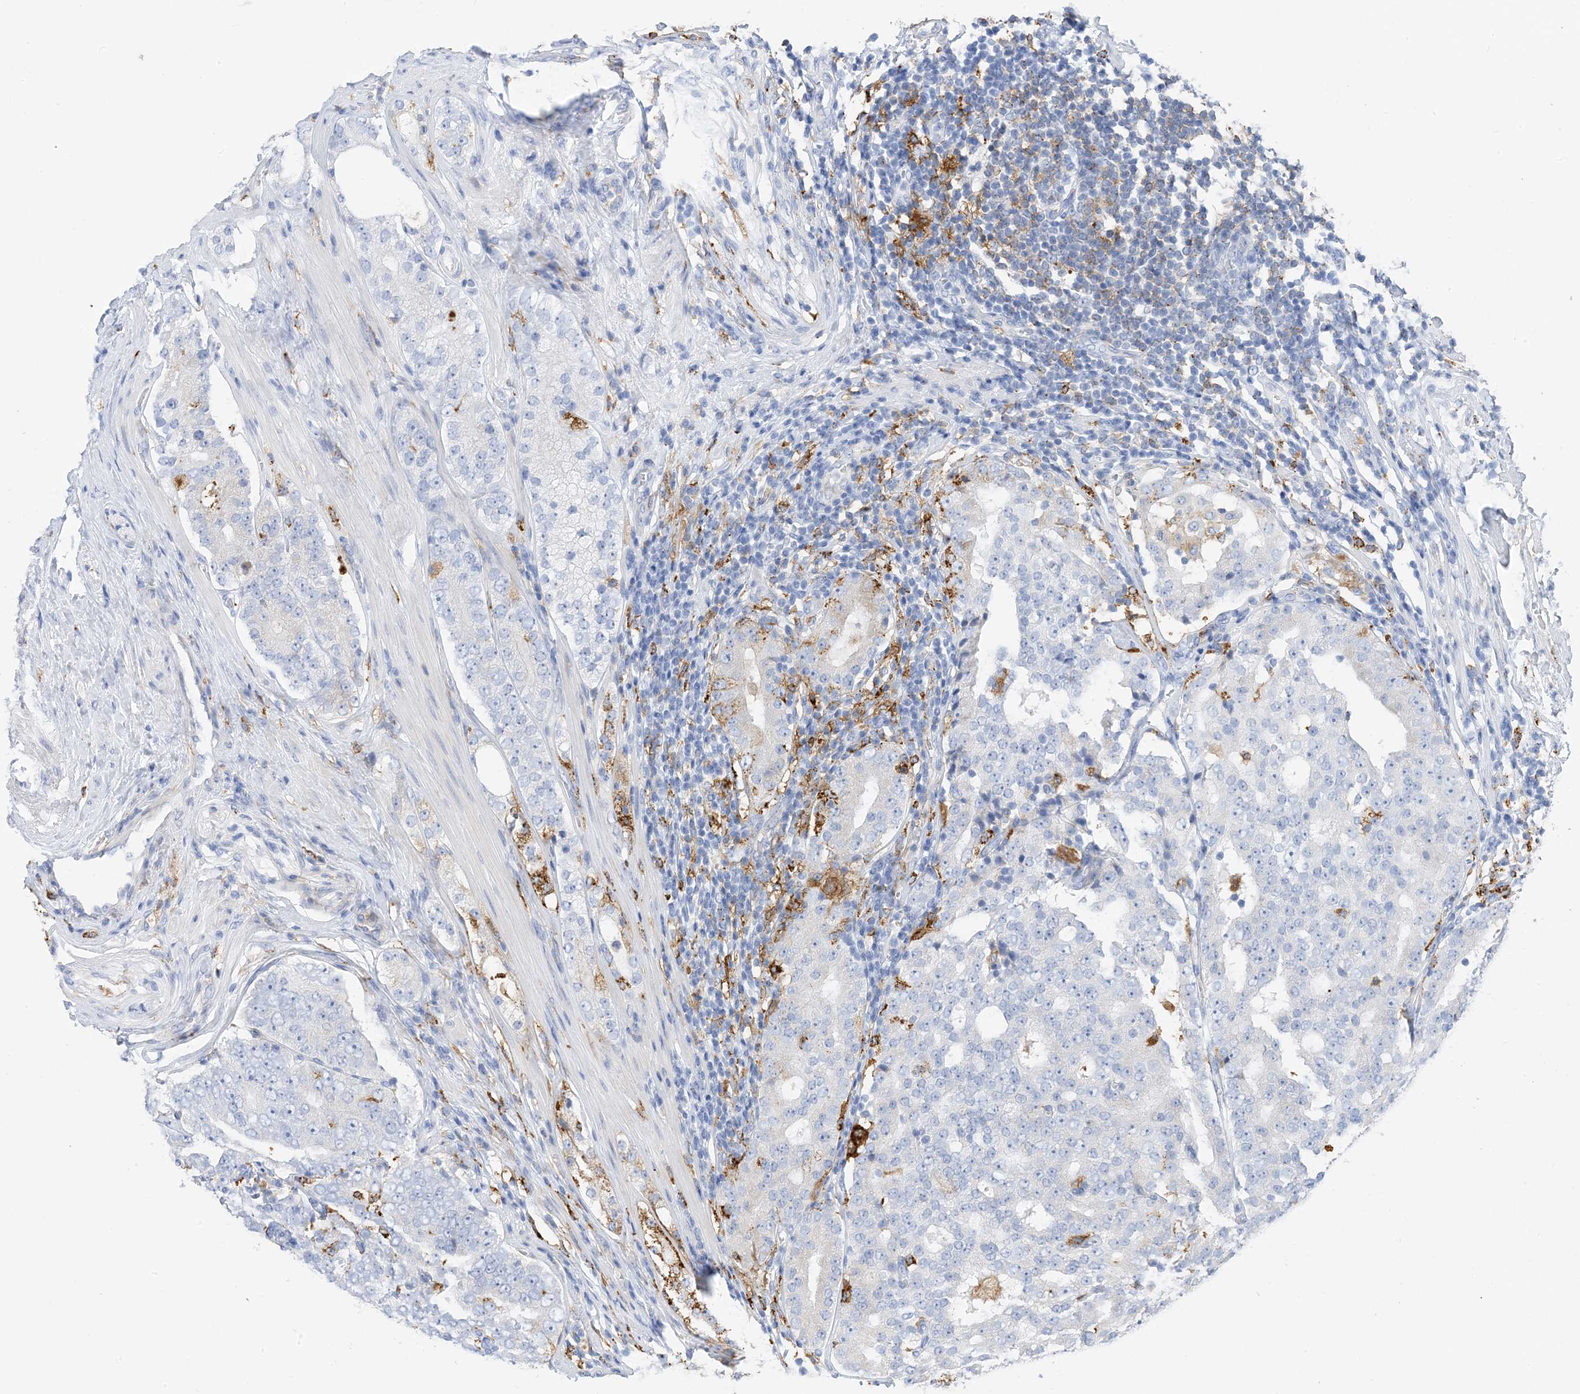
{"staining": {"intensity": "negative", "quantity": "none", "location": "none"}, "tissue": "prostate cancer", "cell_type": "Tumor cells", "image_type": "cancer", "snomed": [{"axis": "morphology", "description": "Adenocarcinoma, High grade"}, {"axis": "topography", "description": "Prostate"}], "caption": "Tumor cells show no significant staining in high-grade adenocarcinoma (prostate).", "gene": "DPH3", "patient": {"sex": "male", "age": 56}}